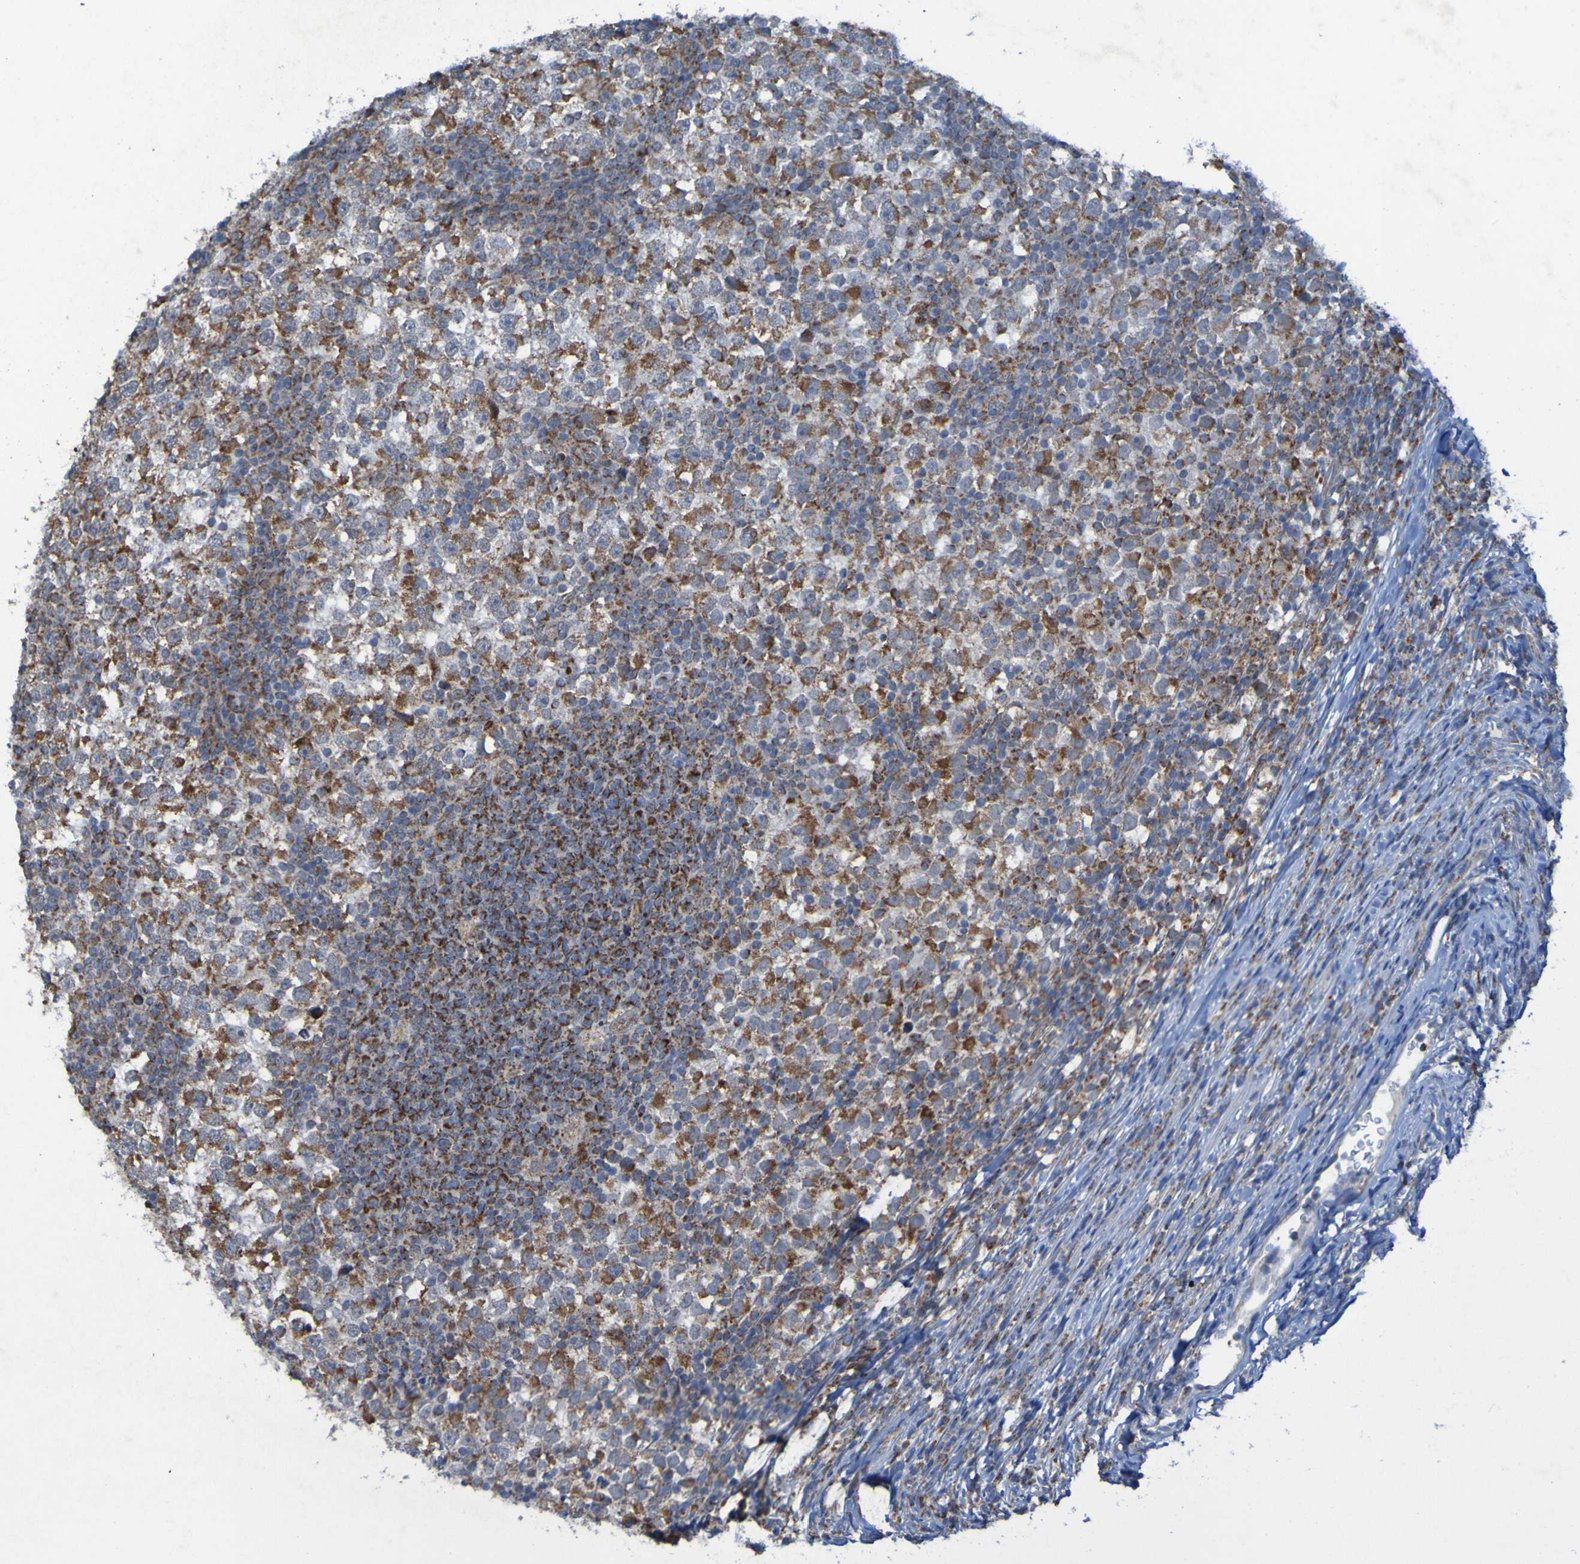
{"staining": {"intensity": "moderate", "quantity": ">75%", "location": "cytoplasmic/membranous"}, "tissue": "testis cancer", "cell_type": "Tumor cells", "image_type": "cancer", "snomed": [{"axis": "morphology", "description": "Seminoma, NOS"}, {"axis": "topography", "description": "Testis"}], "caption": "The micrograph shows a brown stain indicating the presence of a protein in the cytoplasmic/membranous of tumor cells in testis seminoma.", "gene": "CCDC51", "patient": {"sex": "male", "age": 65}}